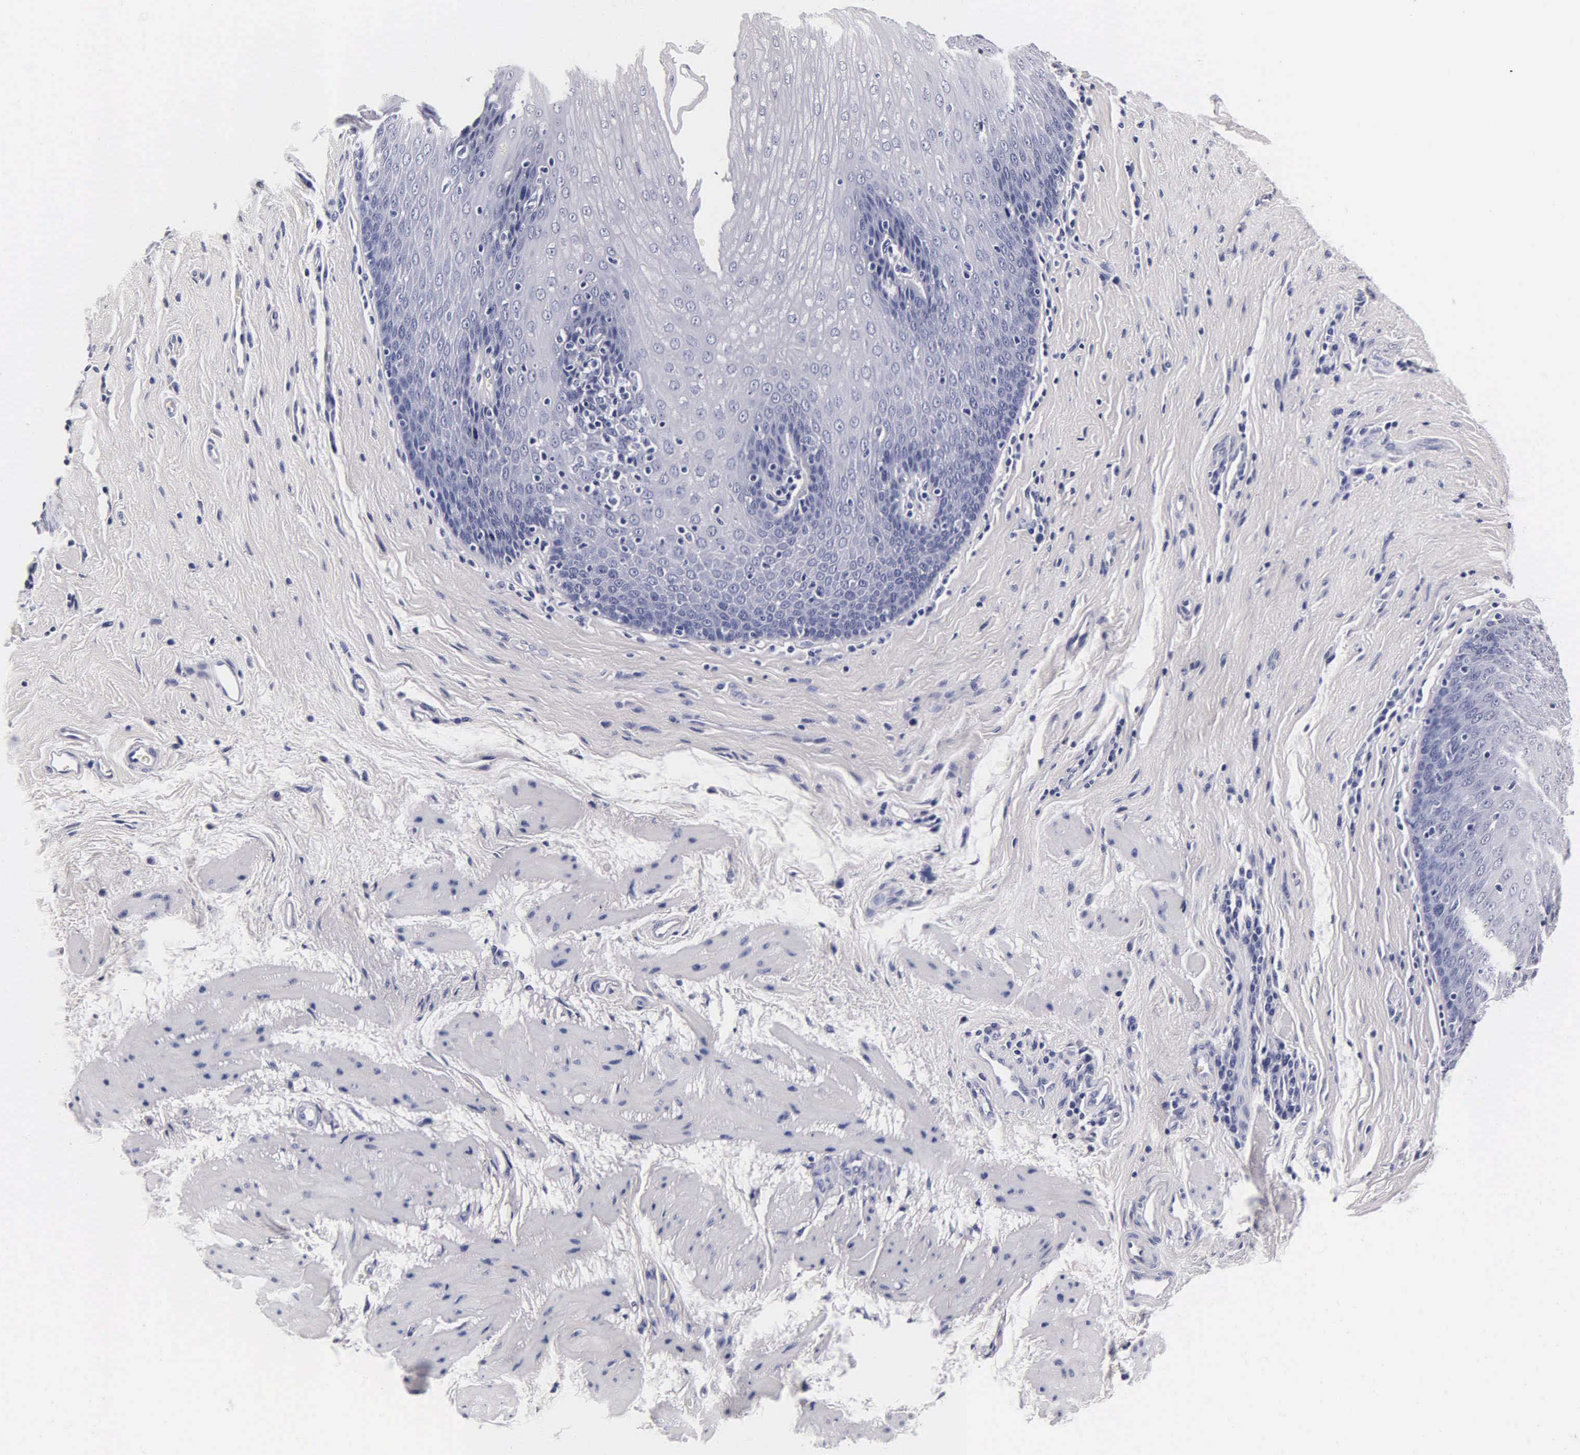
{"staining": {"intensity": "negative", "quantity": "none", "location": "none"}, "tissue": "esophagus", "cell_type": "Squamous epithelial cells", "image_type": "normal", "snomed": [{"axis": "morphology", "description": "Normal tissue, NOS"}, {"axis": "topography", "description": "Esophagus"}], "caption": "Immunohistochemical staining of unremarkable esophagus exhibits no significant staining in squamous epithelial cells. The staining was performed using DAB to visualize the protein expression in brown, while the nuclei were stained in blue with hematoxylin (Magnification: 20x).", "gene": "MB", "patient": {"sex": "female", "age": 61}}